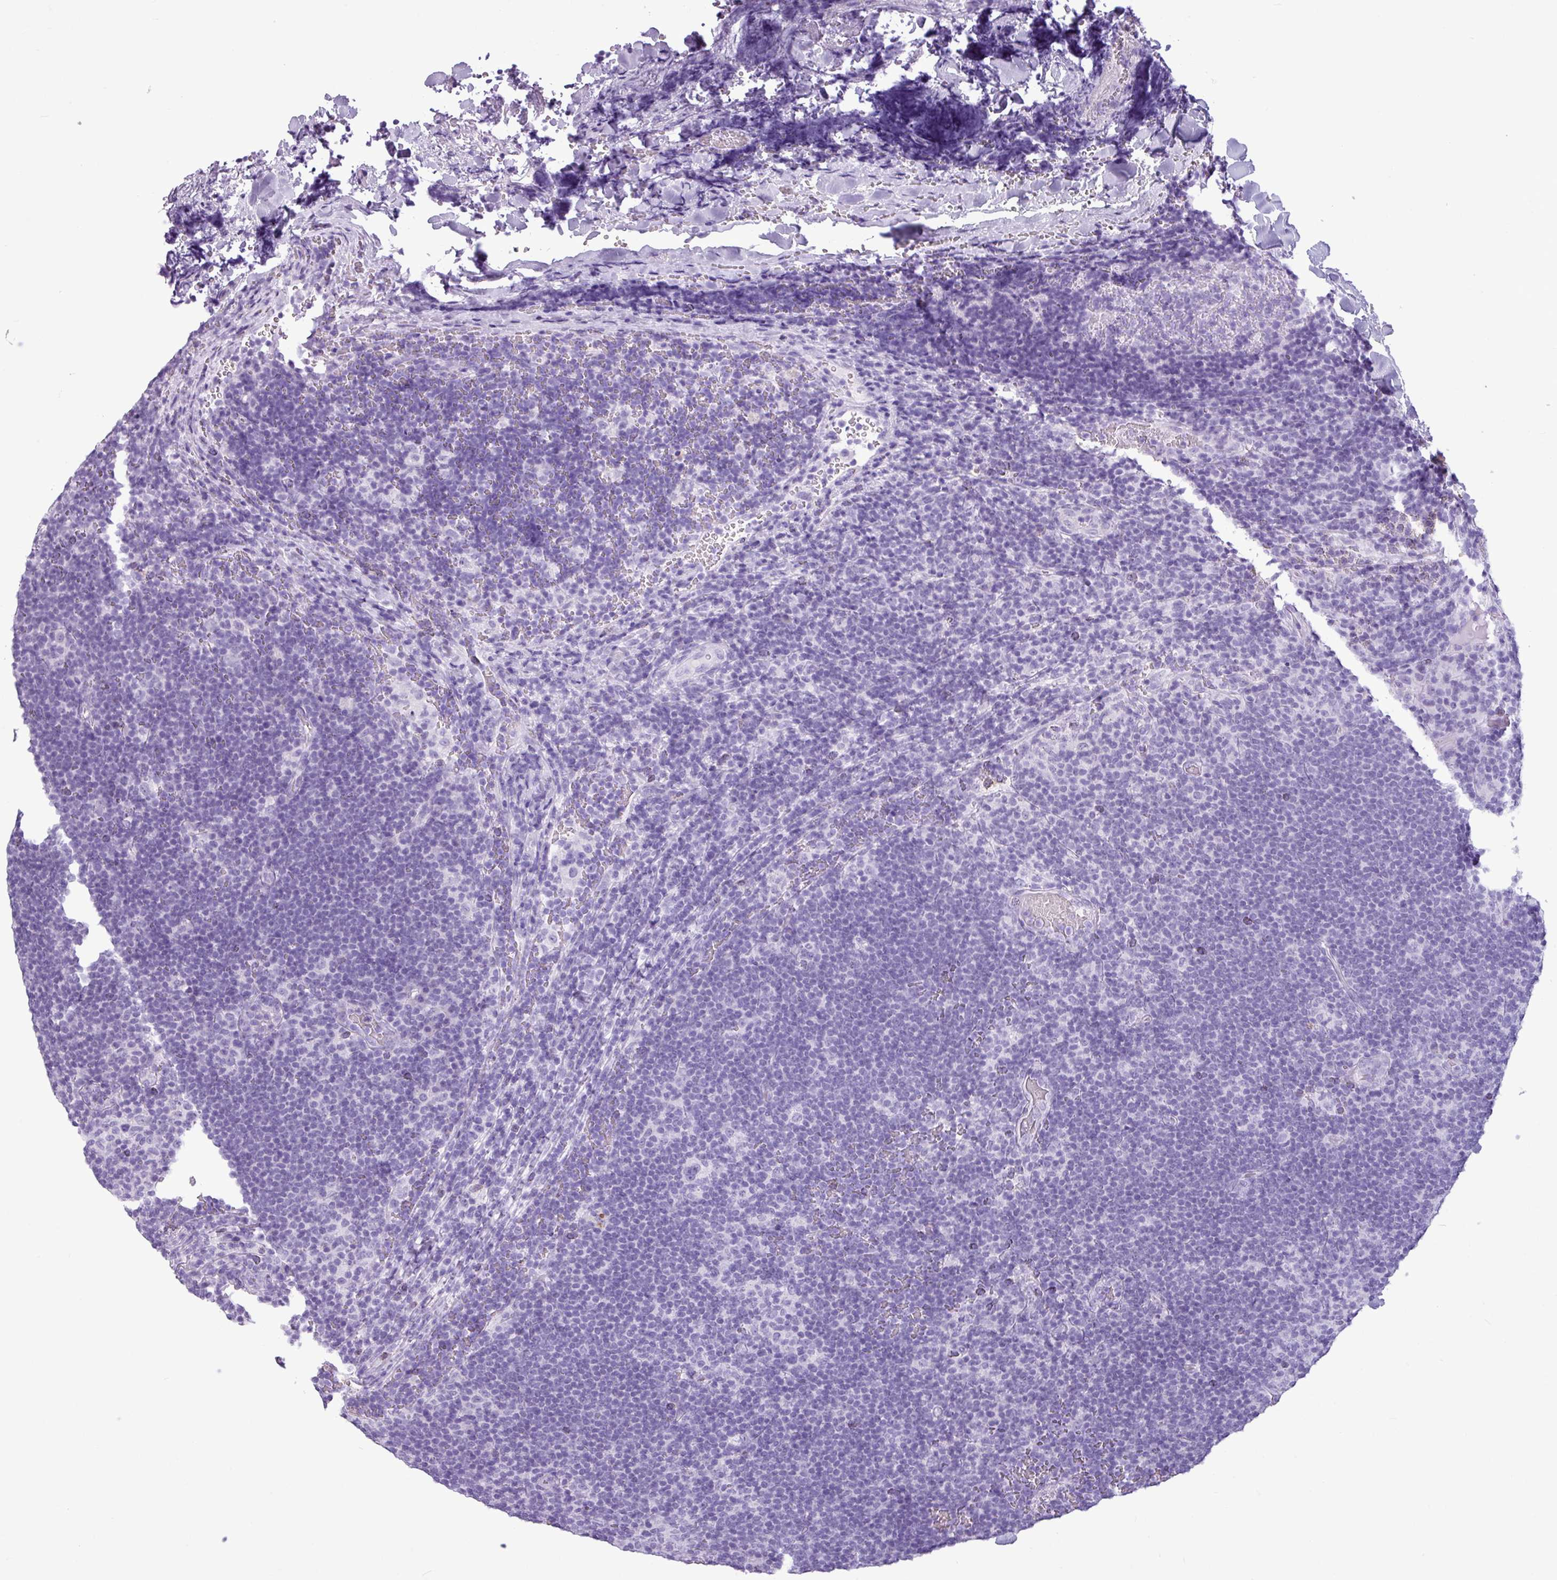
{"staining": {"intensity": "negative", "quantity": "none", "location": "none"}, "tissue": "lymphoma", "cell_type": "Tumor cells", "image_type": "cancer", "snomed": [{"axis": "morphology", "description": "Hodgkin's disease, NOS"}, {"axis": "topography", "description": "Lymph node"}], "caption": "This is a photomicrograph of IHC staining of lymphoma, which shows no staining in tumor cells. Brightfield microscopy of IHC stained with DAB (brown) and hematoxylin (blue), captured at high magnification.", "gene": "AMY1B", "patient": {"sex": "female", "age": 57}}